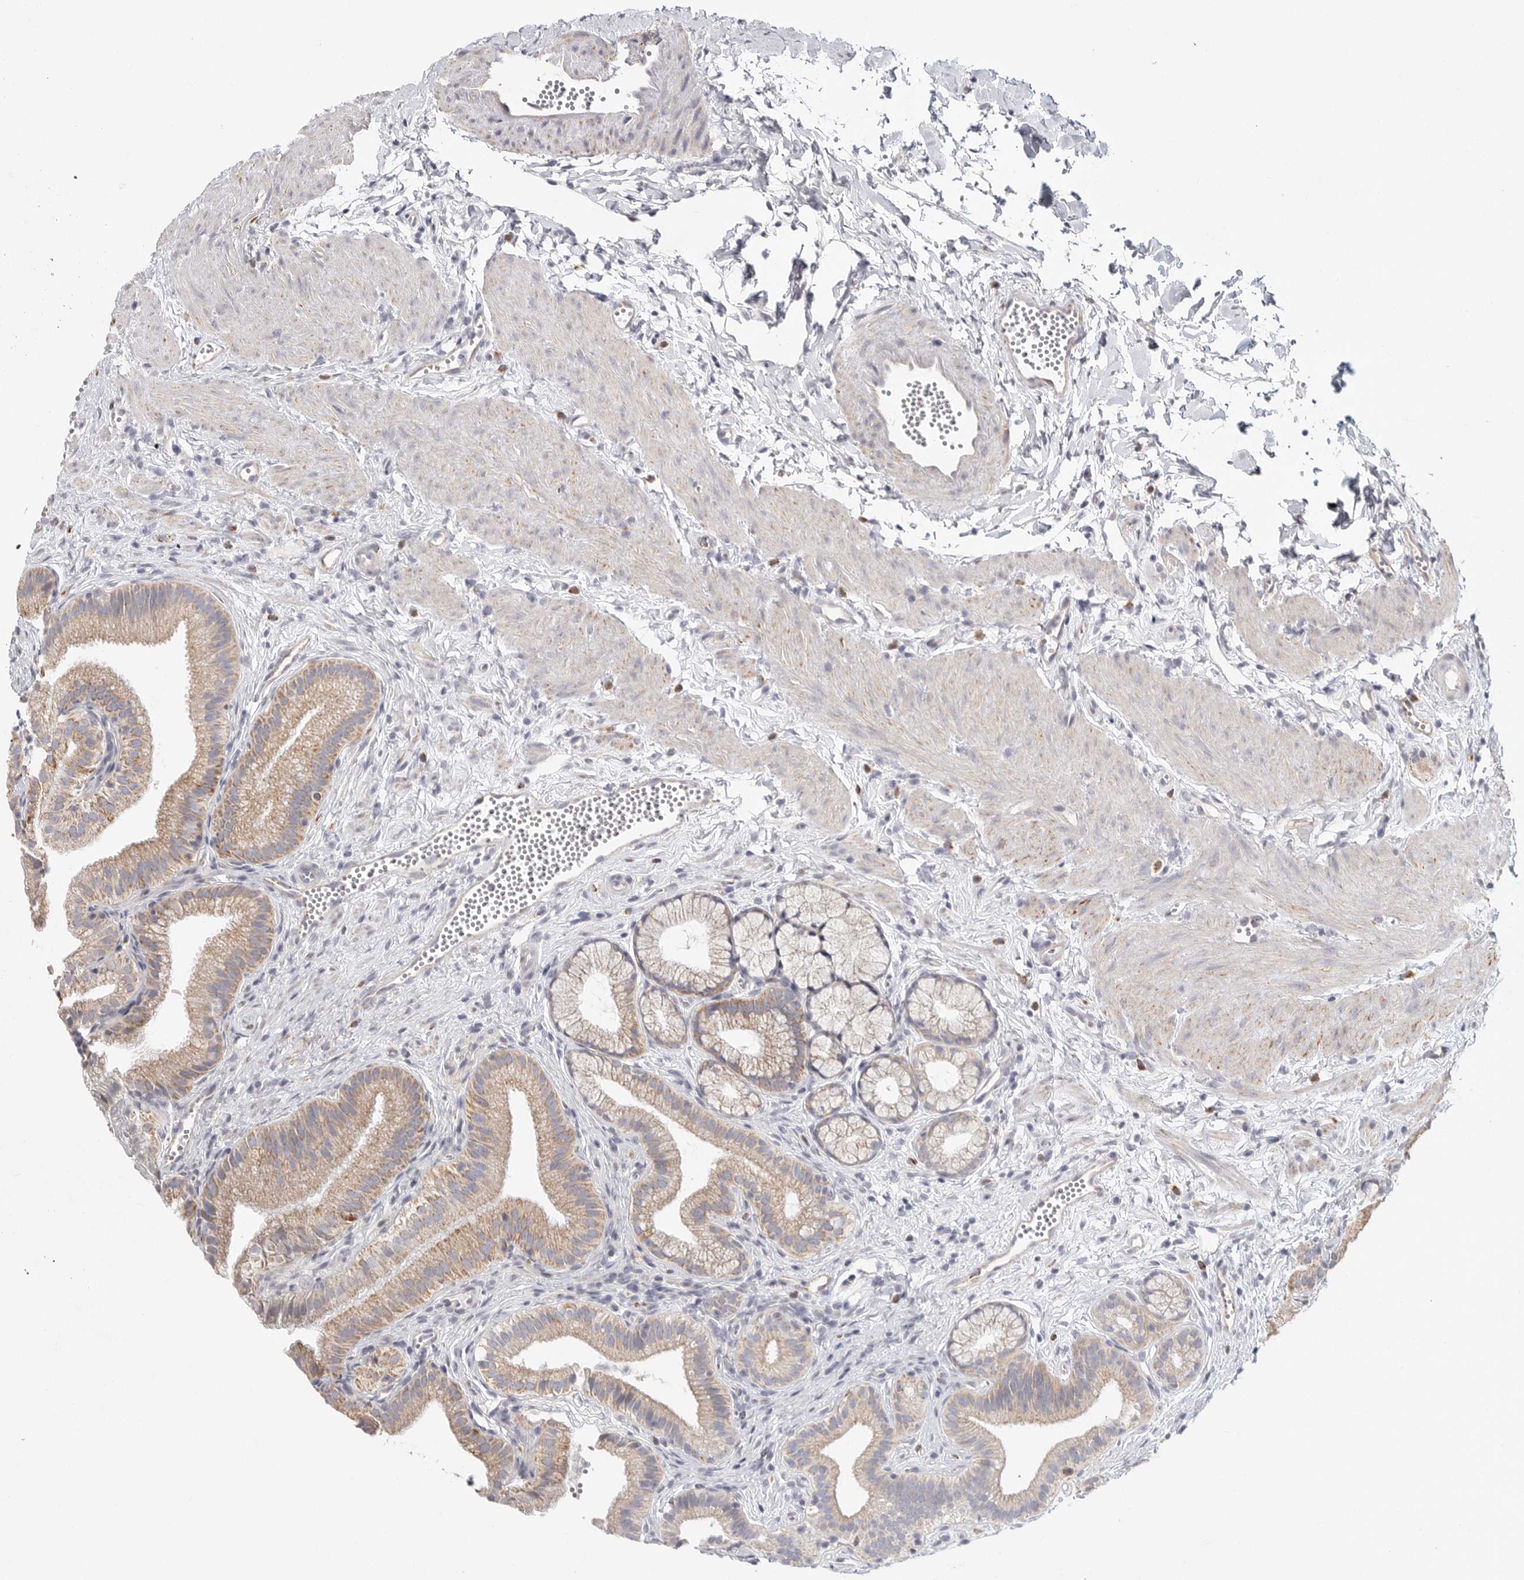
{"staining": {"intensity": "moderate", "quantity": ">75%", "location": "cytoplasmic/membranous"}, "tissue": "gallbladder", "cell_type": "Glandular cells", "image_type": "normal", "snomed": [{"axis": "morphology", "description": "Normal tissue, NOS"}, {"axis": "topography", "description": "Gallbladder"}], "caption": "Unremarkable gallbladder shows moderate cytoplasmic/membranous staining in approximately >75% of glandular cells Immunohistochemistry stains the protein in brown and the nuclei are stained blue..", "gene": "ELP3", "patient": {"sex": "male", "age": 38}}